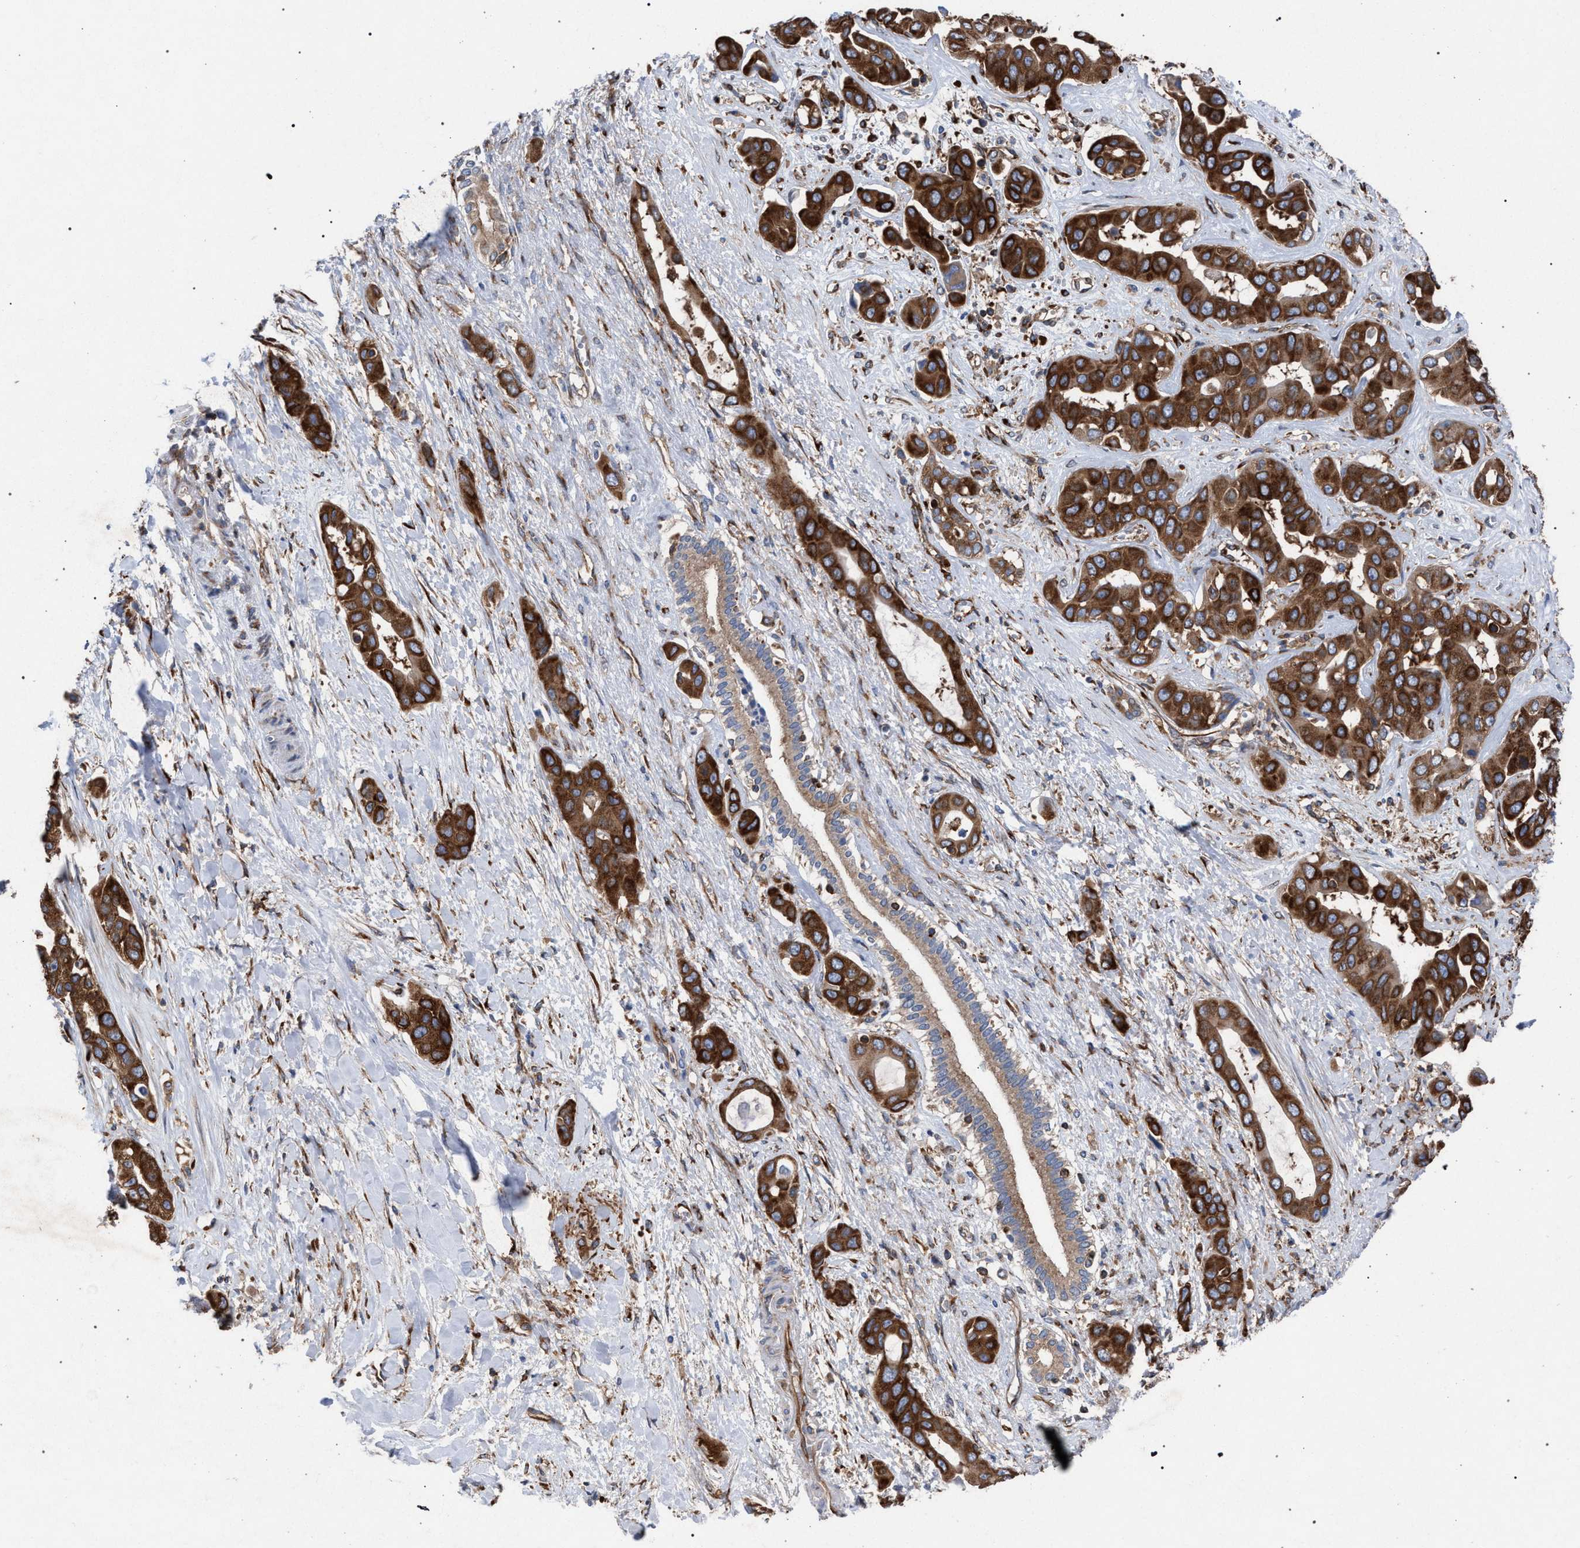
{"staining": {"intensity": "strong", "quantity": ">75%", "location": "cytoplasmic/membranous"}, "tissue": "liver cancer", "cell_type": "Tumor cells", "image_type": "cancer", "snomed": [{"axis": "morphology", "description": "Cholangiocarcinoma"}, {"axis": "topography", "description": "Liver"}], "caption": "Tumor cells reveal high levels of strong cytoplasmic/membranous expression in approximately >75% of cells in human liver cancer (cholangiocarcinoma).", "gene": "CDR2L", "patient": {"sex": "female", "age": 52}}